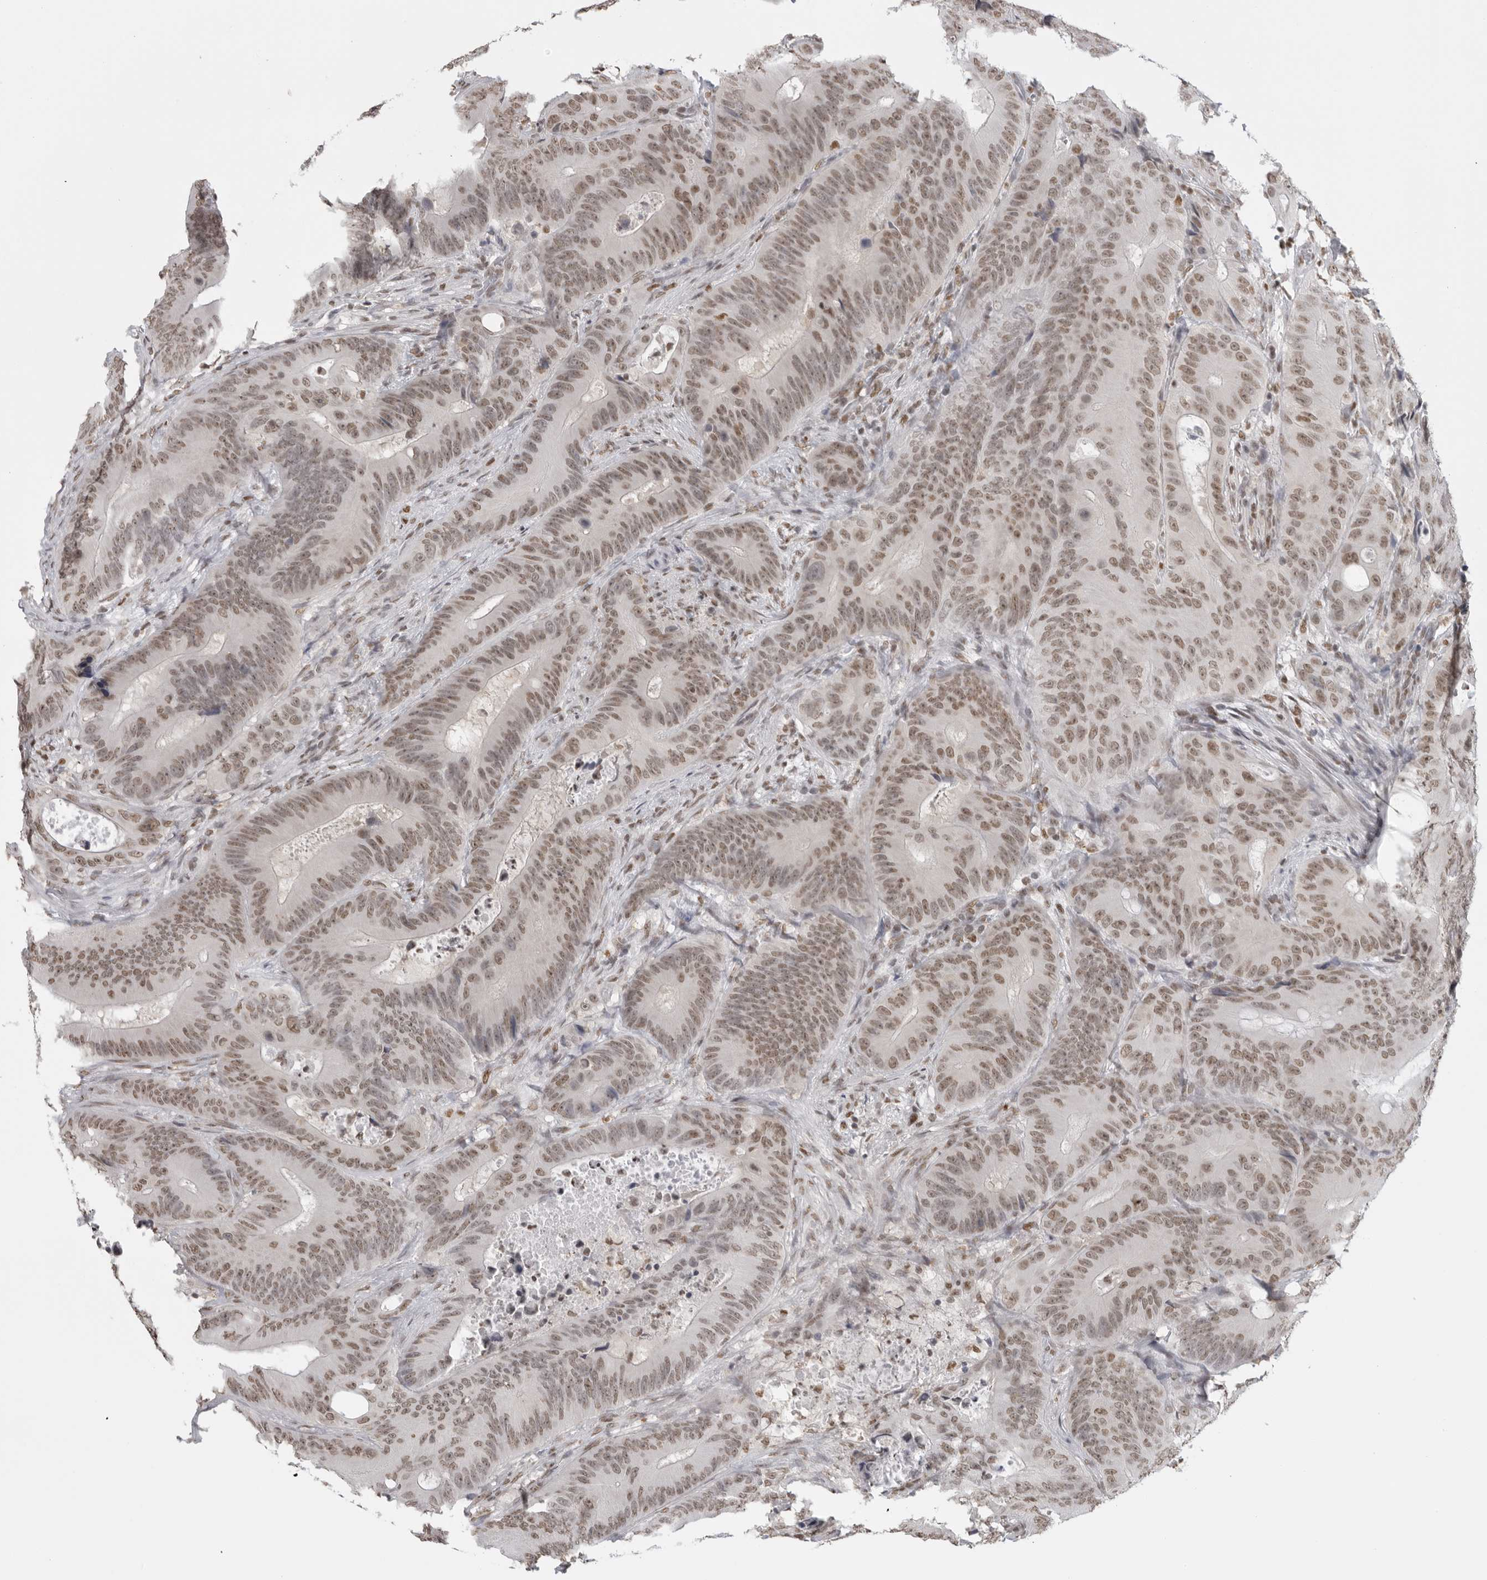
{"staining": {"intensity": "weak", "quantity": ">75%", "location": "nuclear"}, "tissue": "colorectal cancer", "cell_type": "Tumor cells", "image_type": "cancer", "snomed": [{"axis": "morphology", "description": "Adenocarcinoma, NOS"}, {"axis": "topography", "description": "Colon"}], "caption": "Colorectal adenocarcinoma stained for a protein (brown) demonstrates weak nuclear positive expression in approximately >75% of tumor cells.", "gene": "RPA2", "patient": {"sex": "male", "age": 83}}